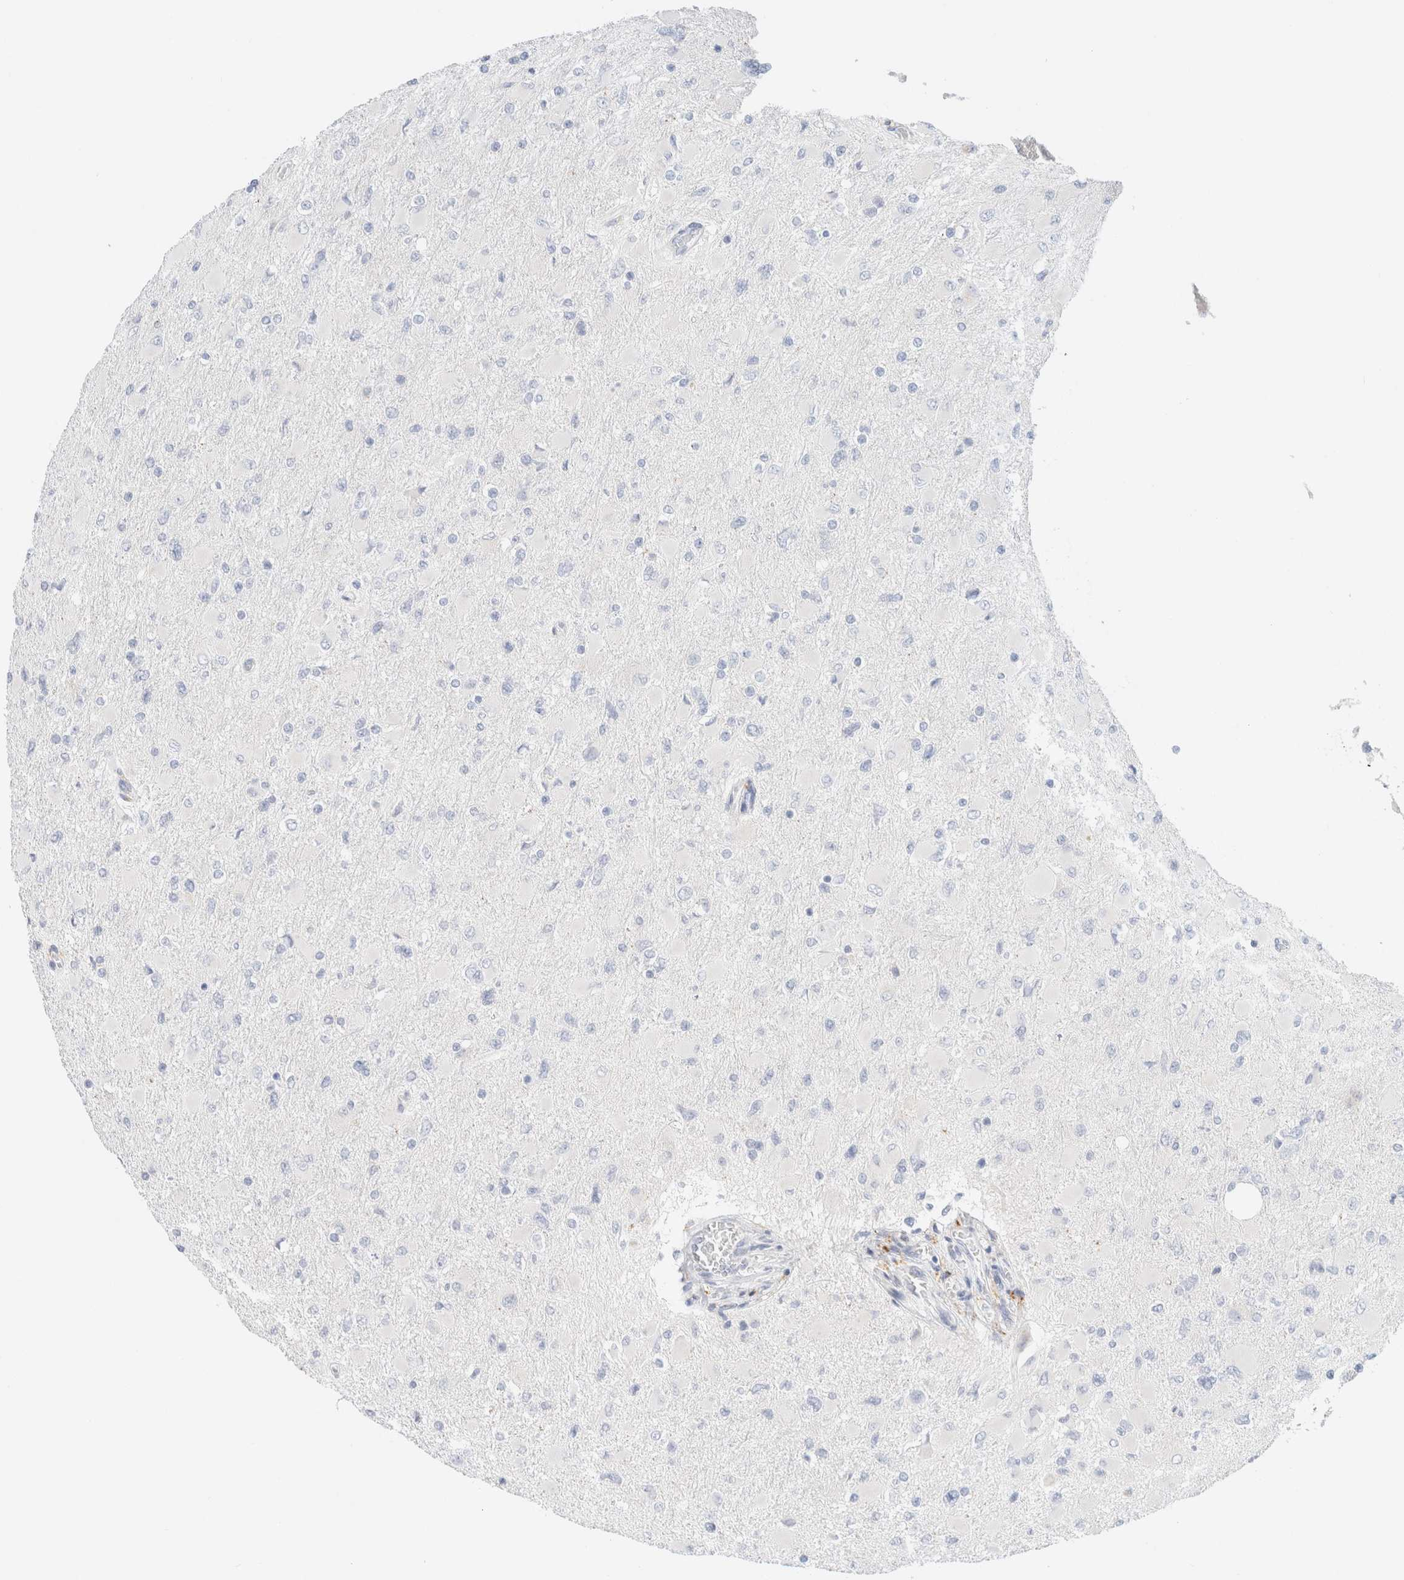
{"staining": {"intensity": "negative", "quantity": "none", "location": "none"}, "tissue": "glioma", "cell_type": "Tumor cells", "image_type": "cancer", "snomed": [{"axis": "morphology", "description": "Glioma, malignant, High grade"}, {"axis": "topography", "description": "Cerebral cortex"}], "caption": "Immunohistochemical staining of malignant high-grade glioma shows no significant positivity in tumor cells.", "gene": "CPQ", "patient": {"sex": "female", "age": 36}}